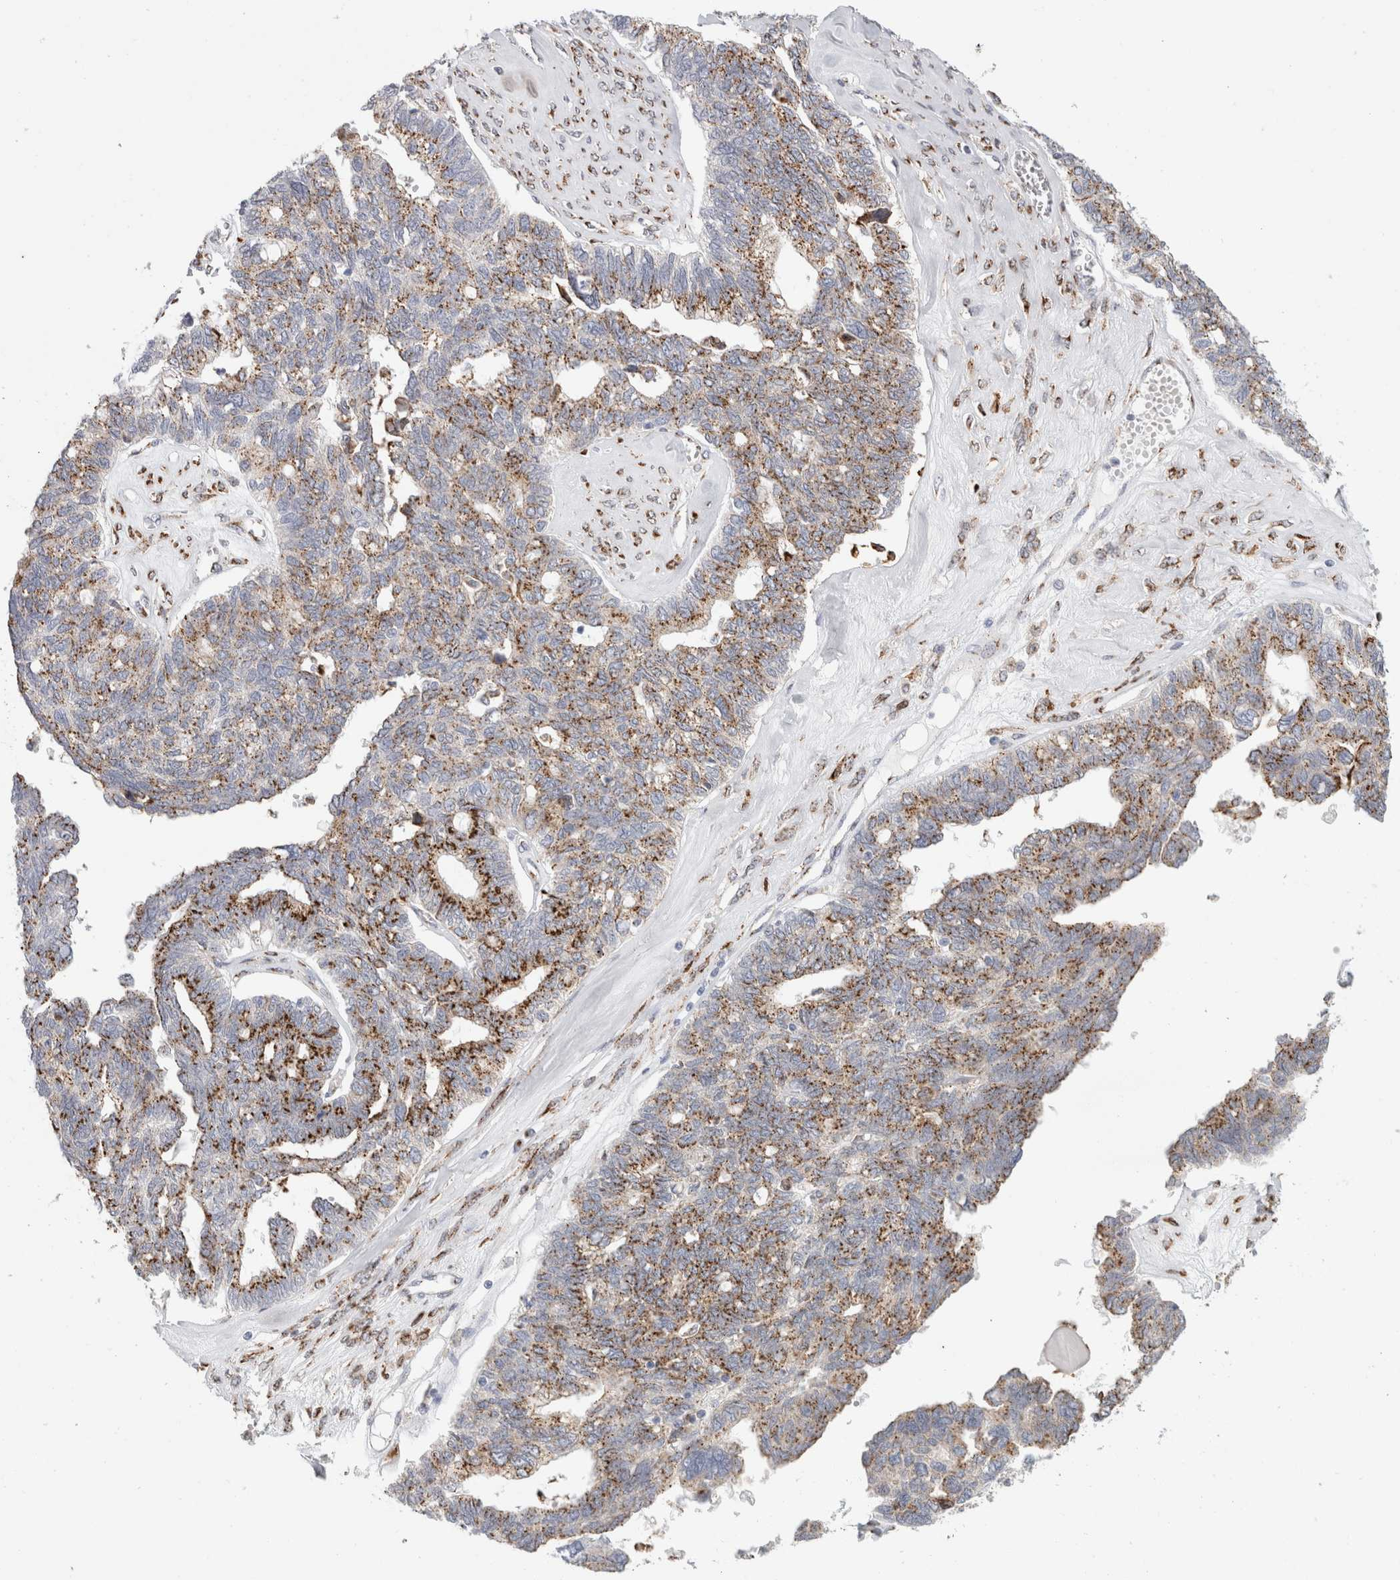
{"staining": {"intensity": "moderate", "quantity": ">75%", "location": "cytoplasmic/membranous"}, "tissue": "ovarian cancer", "cell_type": "Tumor cells", "image_type": "cancer", "snomed": [{"axis": "morphology", "description": "Cystadenocarcinoma, serous, NOS"}, {"axis": "topography", "description": "Ovary"}], "caption": "This is an image of IHC staining of serous cystadenocarcinoma (ovarian), which shows moderate positivity in the cytoplasmic/membranous of tumor cells.", "gene": "MCFD2", "patient": {"sex": "female", "age": 79}}